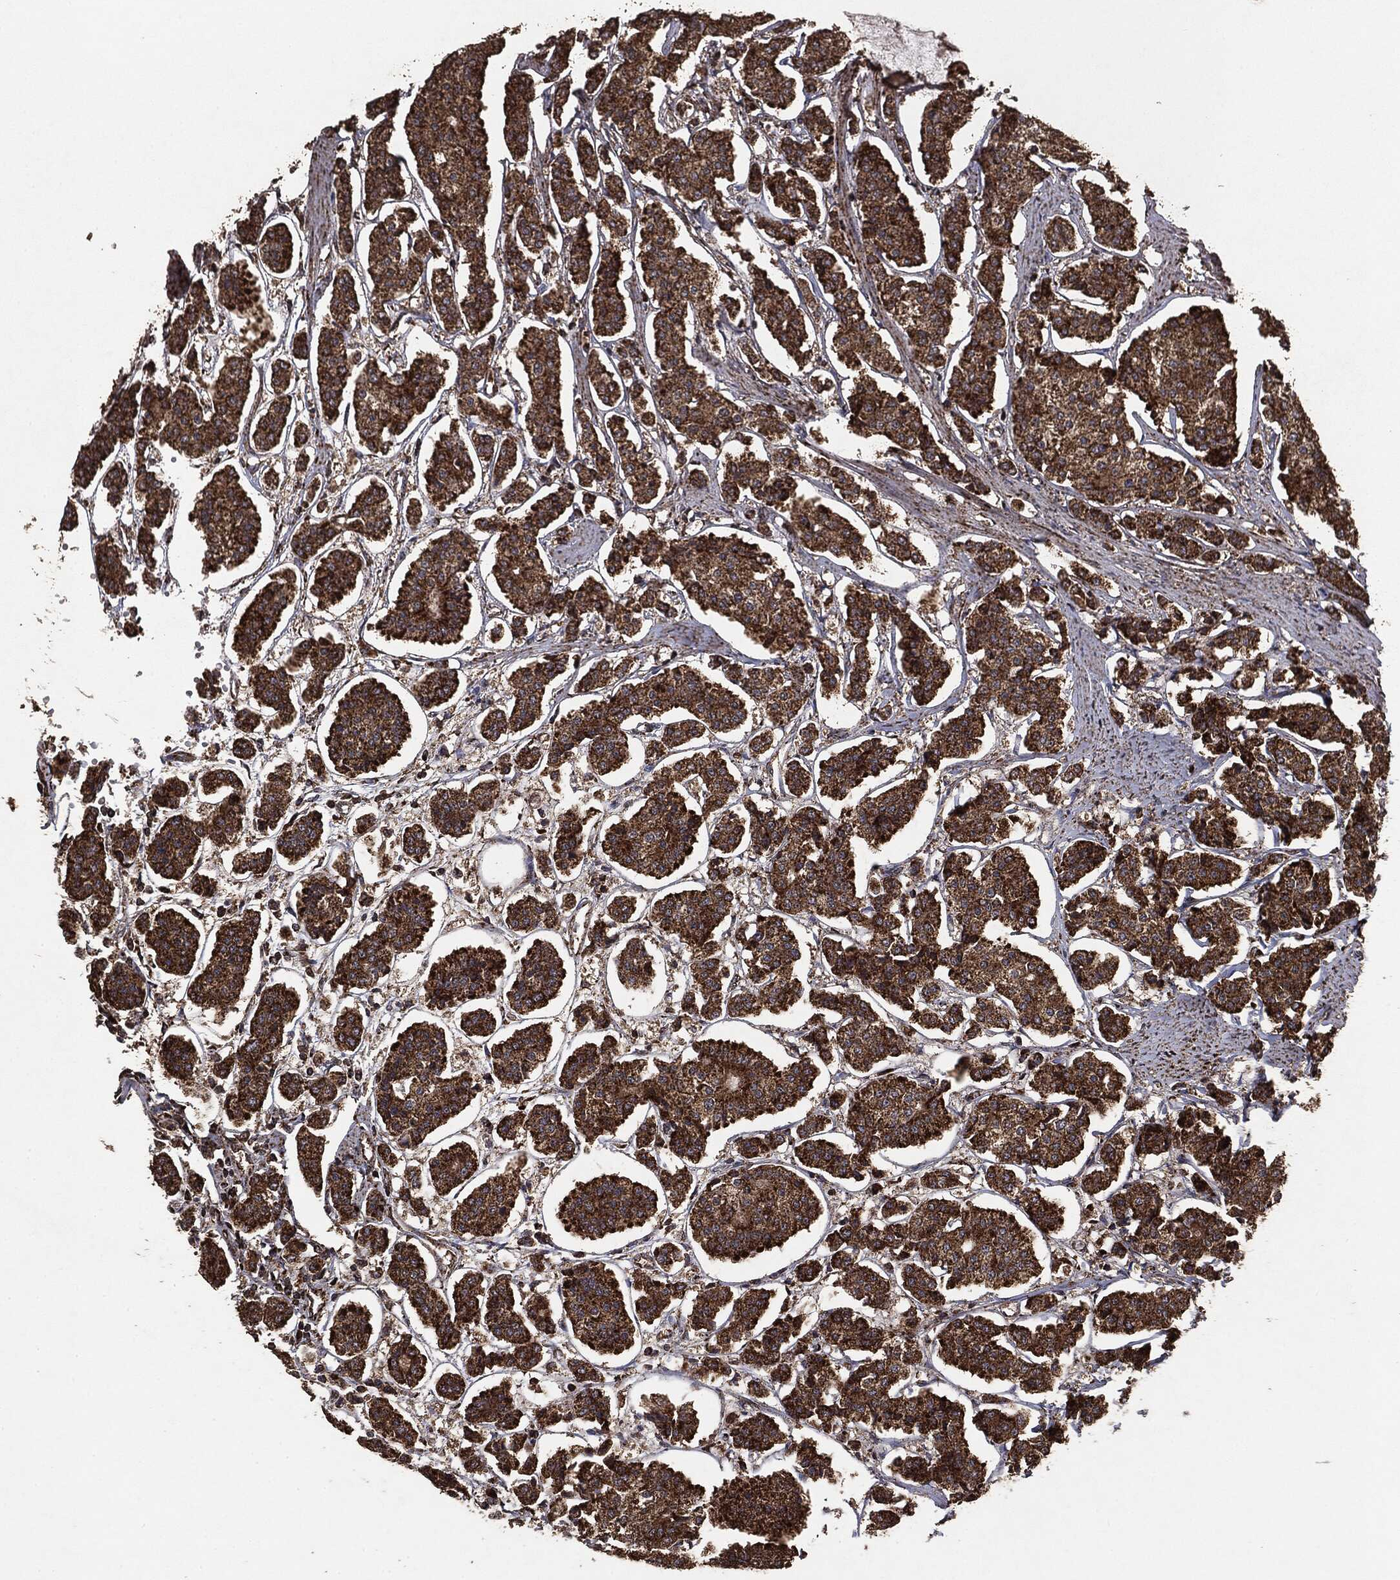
{"staining": {"intensity": "strong", "quantity": ">75%", "location": "cytoplasmic/membranous"}, "tissue": "carcinoid", "cell_type": "Tumor cells", "image_type": "cancer", "snomed": [{"axis": "morphology", "description": "Carcinoid, malignant, NOS"}, {"axis": "topography", "description": "Small intestine"}], "caption": "A high-resolution photomicrograph shows IHC staining of malignant carcinoid, which shows strong cytoplasmic/membranous positivity in about >75% of tumor cells.", "gene": "MTOR", "patient": {"sex": "female", "age": 65}}